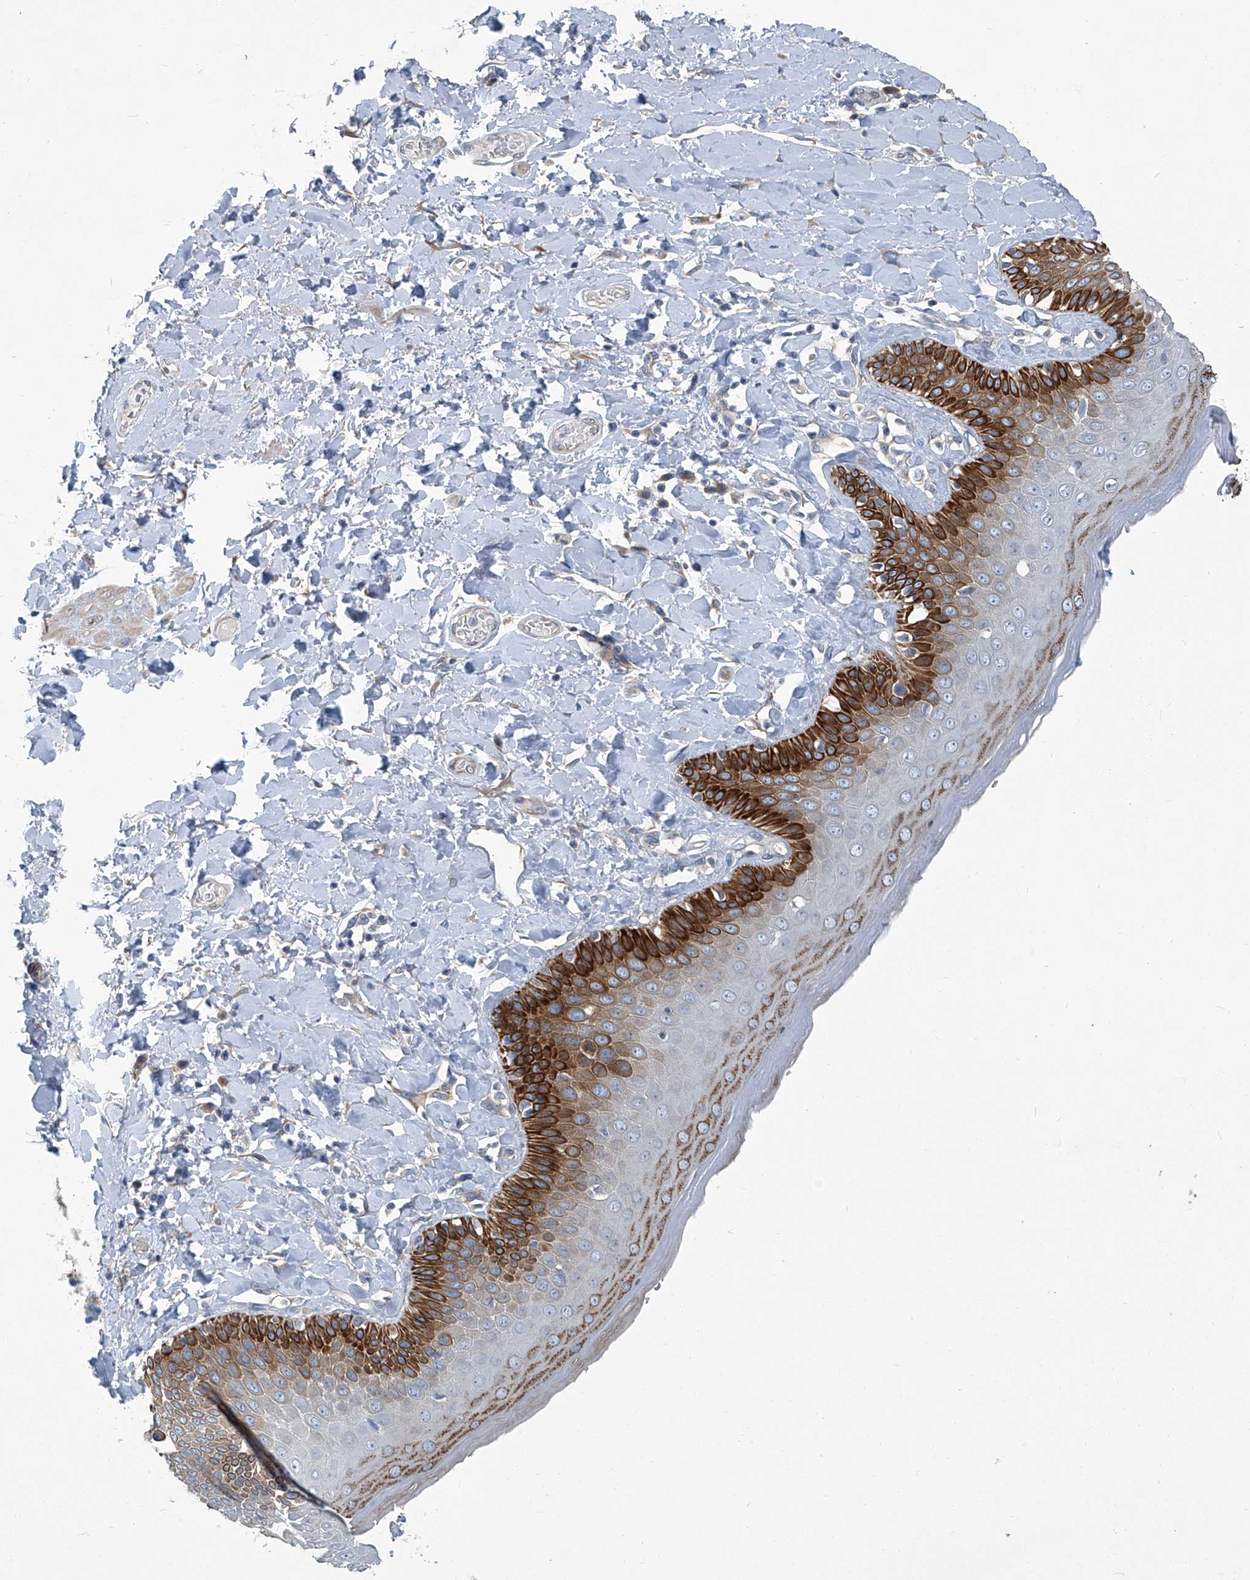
{"staining": {"intensity": "strong", "quantity": "25%-75%", "location": "cytoplasmic/membranous"}, "tissue": "skin", "cell_type": "Epidermal cells", "image_type": "normal", "snomed": [{"axis": "morphology", "description": "Normal tissue, NOS"}, {"axis": "topography", "description": "Anal"}], "caption": "Skin was stained to show a protein in brown. There is high levels of strong cytoplasmic/membranous positivity in approximately 25%-75% of epidermal cells. Immunohistochemistry (ihc) stains the protein in brown and the nuclei are stained blue.", "gene": "SLC26A11", "patient": {"sex": "male", "age": 69}}